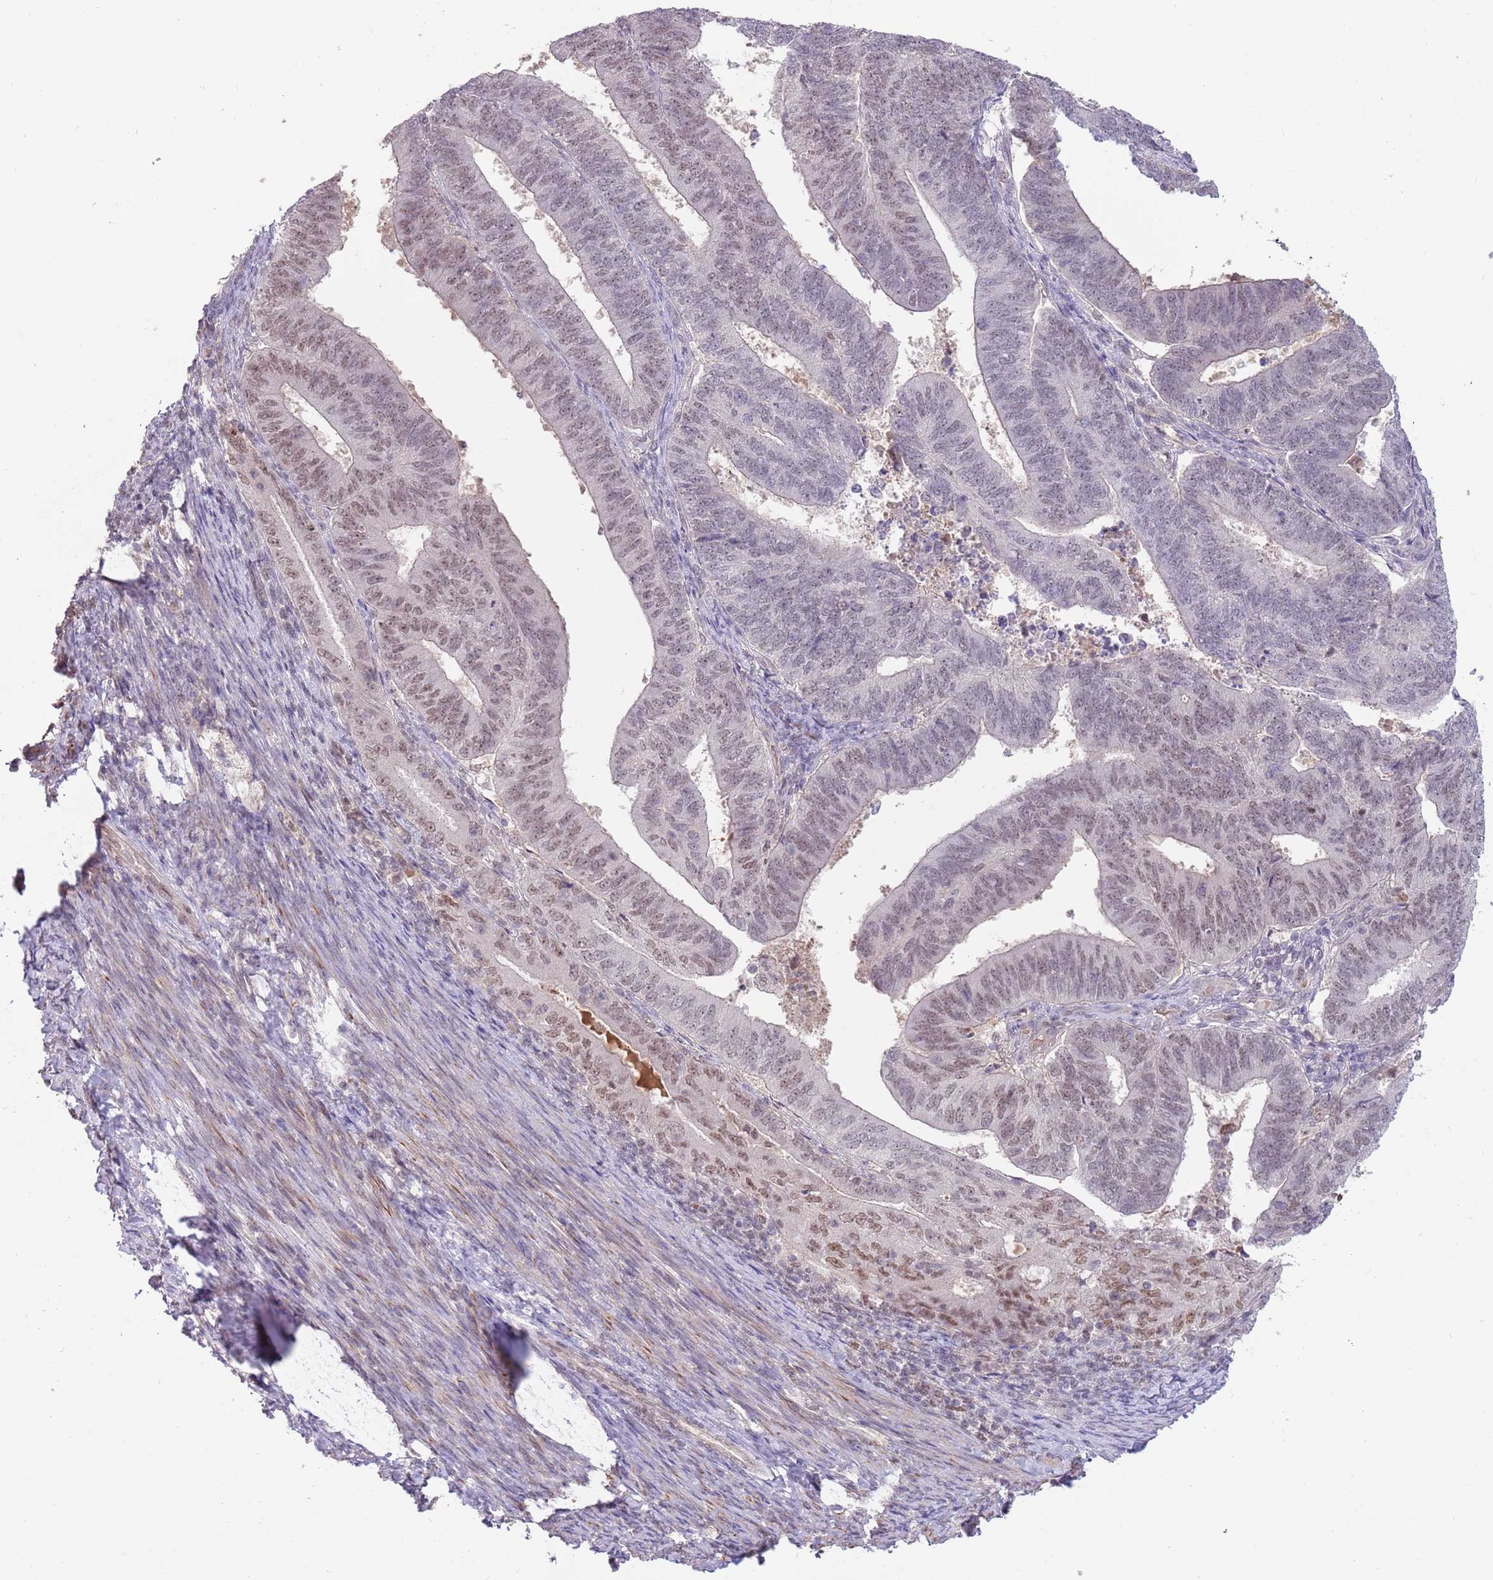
{"staining": {"intensity": "moderate", "quantity": ">75%", "location": "nuclear"}, "tissue": "endometrial cancer", "cell_type": "Tumor cells", "image_type": "cancer", "snomed": [{"axis": "morphology", "description": "Adenocarcinoma, NOS"}, {"axis": "topography", "description": "Endometrium"}], "caption": "The image shows staining of endometrial adenocarcinoma, revealing moderate nuclear protein expression (brown color) within tumor cells. (IHC, brightfield microscopy, high magnification).", "gene": "ZBTB7A", "patient": {"sex": "female", "age": 70}}